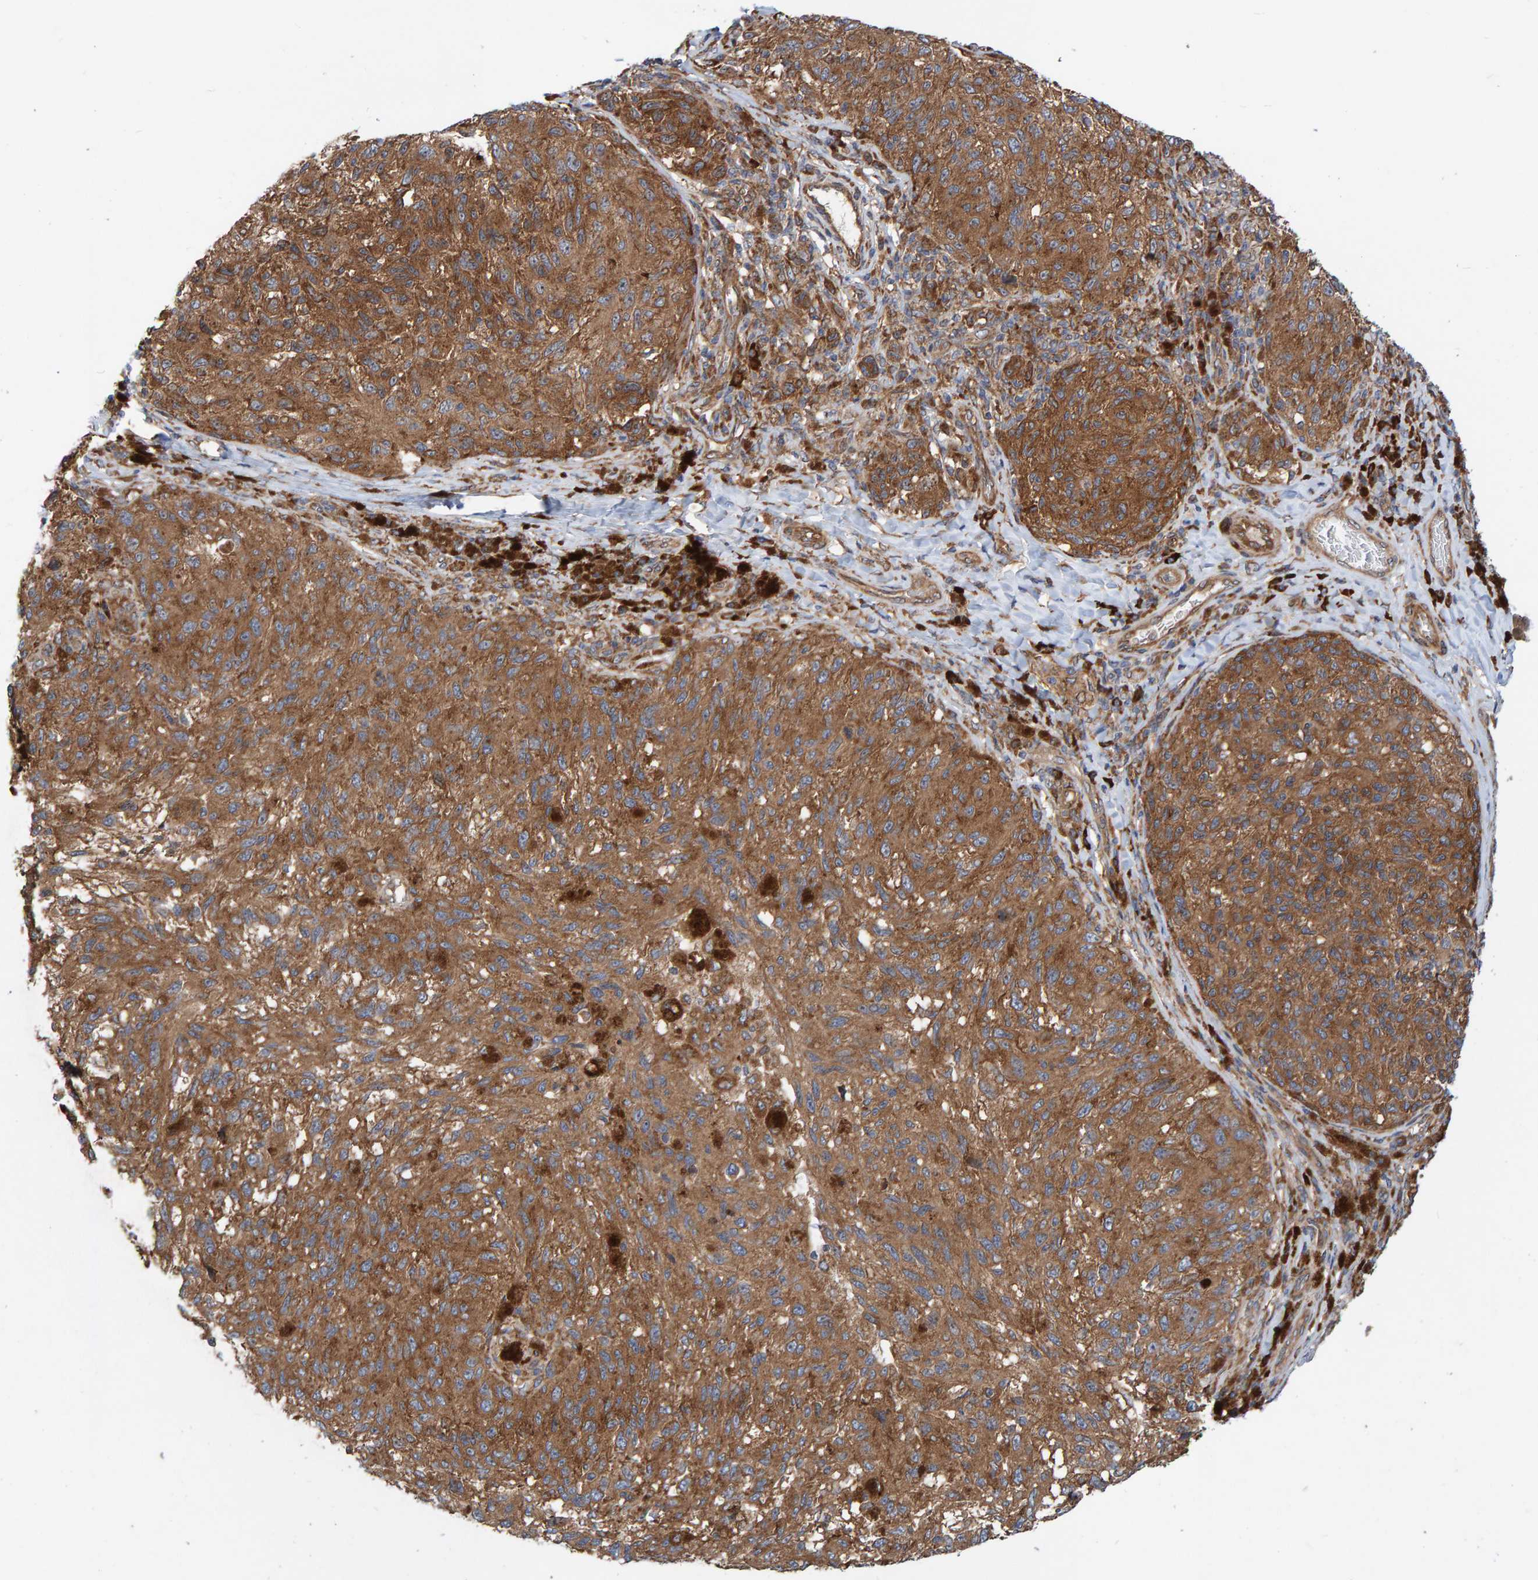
{"staining": {"intensity": "strong", "quantity": ">75%", "location": "cytoplasmic/membranous"}, "tissue": "melanoma", "cell_type": "Tumor cells", "image_type": "cancer", "snomed": [{"axis": "morphology", "description": "Malignant melanoma, NOS"}, {"axis": "topography", "description": "Skin"}], "caption": "High-power microscopy captured an immunohistochemistry photomicrograph of melanoma, revealing strong cytoplasmic/membranous staining in about >75% of tumor cells. The staining is performed using DAB brown chromogen to label protein expression. The nuclei are counter-stained blue using hematoxylin.", "gene": "KIAA0753", "patient": {"sex": "female", "age": 73}}